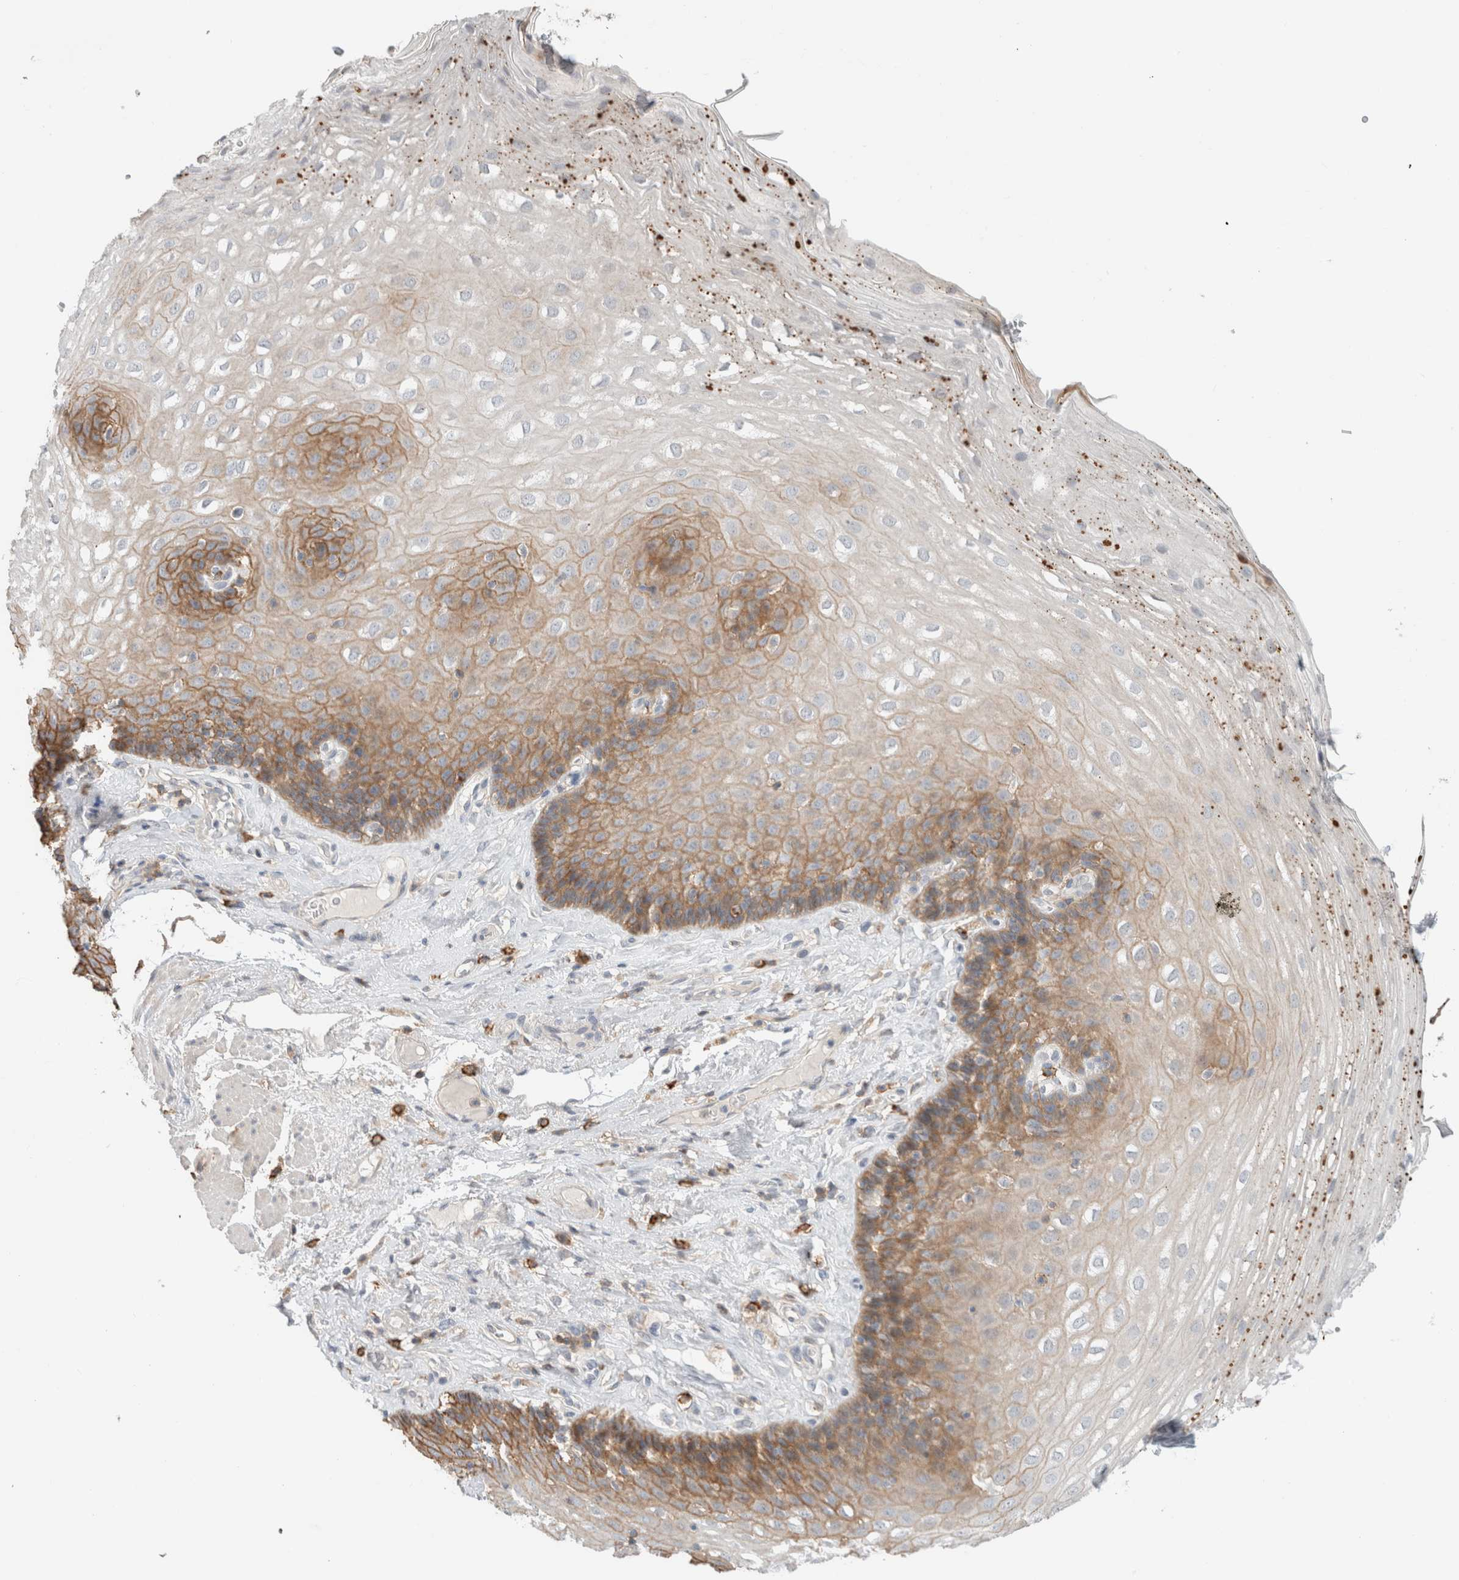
{"staining": {"intensity": "moderate", "quantity": "25%-75%", "location": "cytoplasmic/membranous"}, "tissue": "esophagus", "cell_type": "Squamous epithelial cells", "image_type": "normal", "snomed": [{"axis": "morphology", "description": "Normal tissue, NOS"}, {"axis": "topography", "description": "Esophagus"}], "caption": "Moderate cytoplasmic/membranous staining for a protein is appreciated in approximately 25%-75% of squamous epithelial cells of benign esophagus using immunohistochemistry.", "gene": "ERCC6L2", "patient": {"sex": "female", "age": 66}}